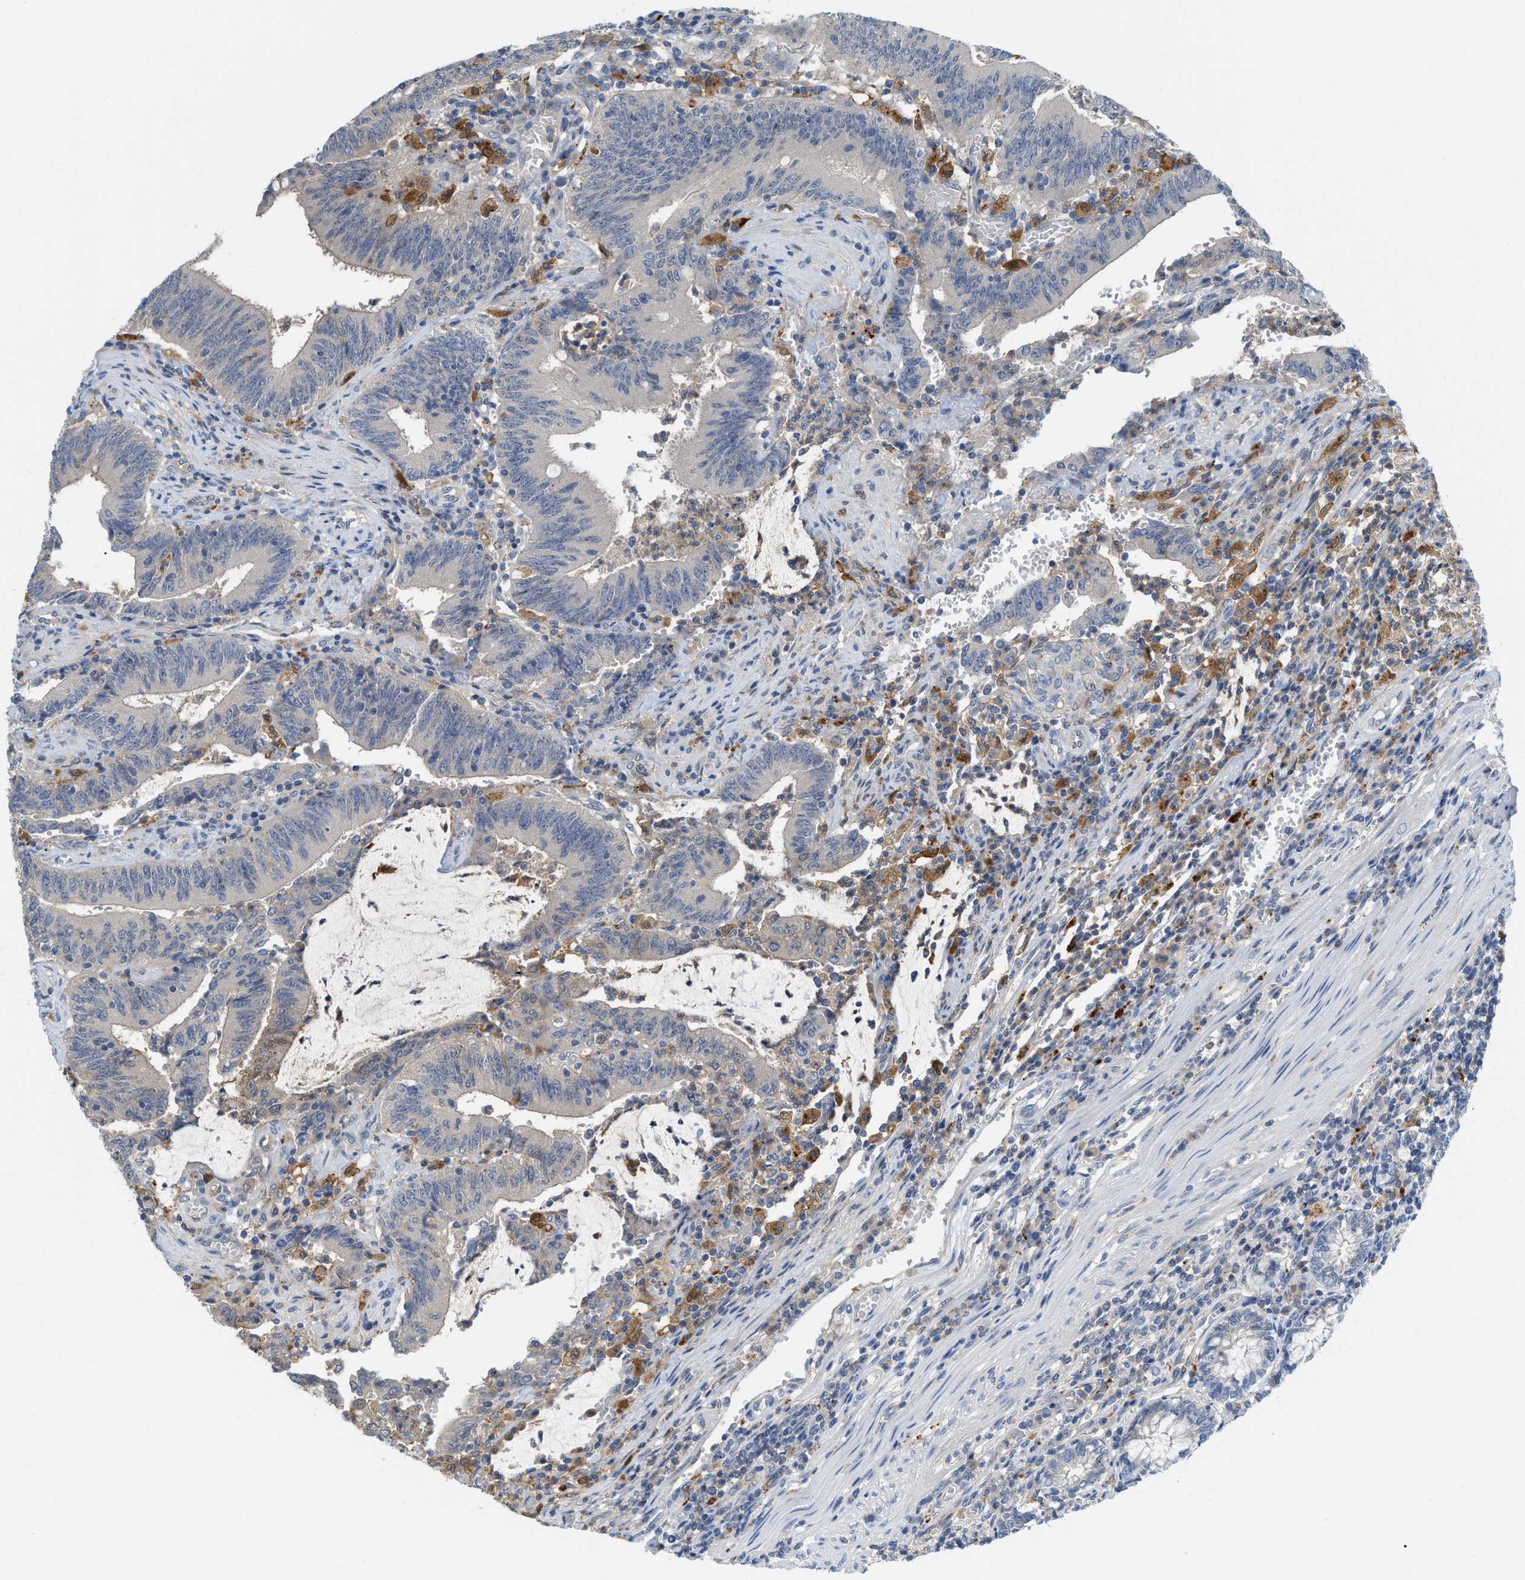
{"staining": {"intensity": "negative", "quantity": "none", "location": "none"}, "tissue": "colorectal cancer", "cell_type": "Tumor cells", "image_type": "cancer", "snomed": [{"axis": "morphology", "description": "Normal tissue, NOS"}, {"axis": "morphology", "description": "Adenocarcinoma, NOS"}, {"axis": "topography", "description": "Rectum"}], "caption": "Colorectal adenocarcinoma stained for a protein using immunohistochemistry demonstrates no staining tumor cells.", "gene": "CSTB", "patient": {"sex": "female", "age": 66}}